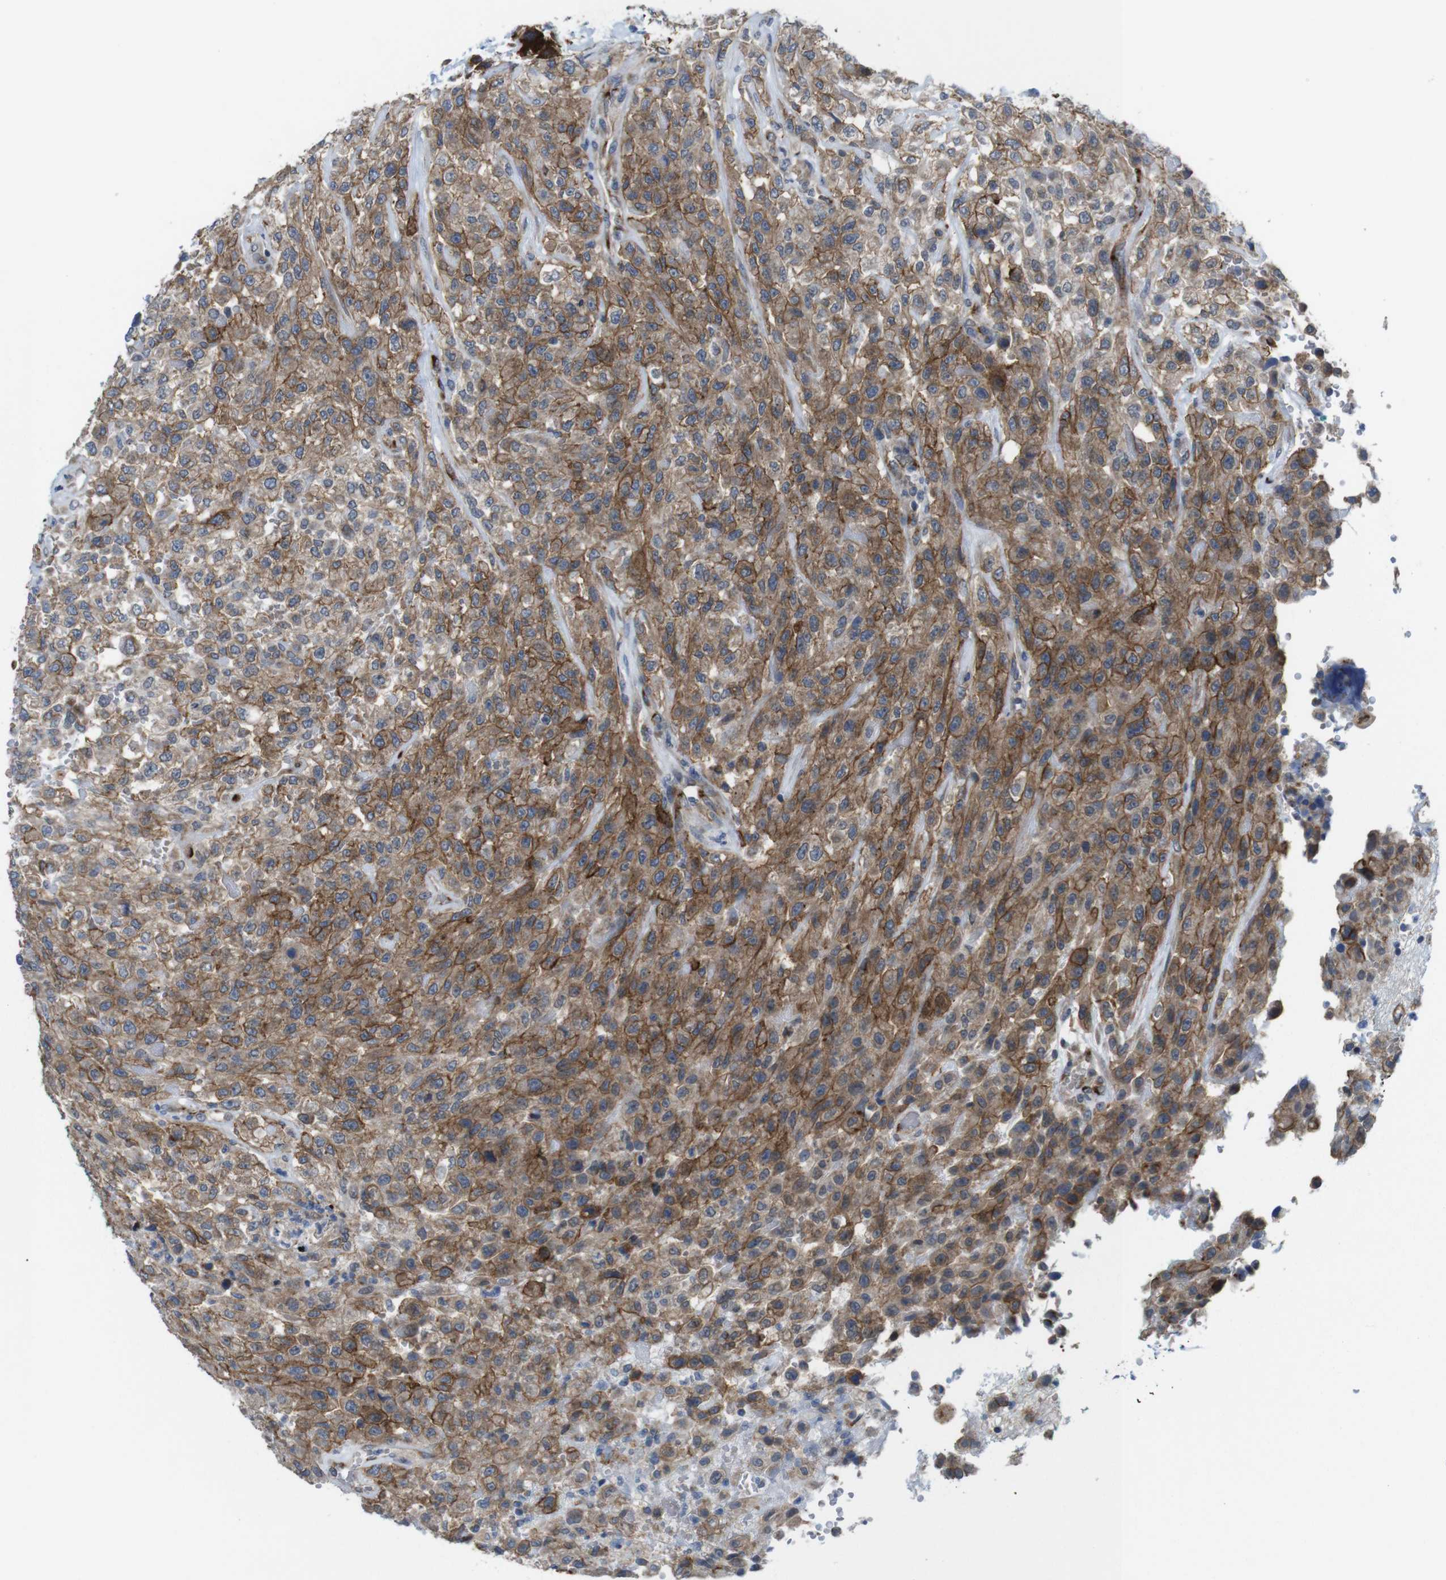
{"staining": {"intensity": "moderate", "quantity": ">75%", "location": "cytoplasmic/membranous"}, "tissue": "urothelial cancer", "cell_type": "Tumor cells", "image_type": "cancer", "snomed": [{"axis": "morphology", "description": "Urothelial carcinoma, High grade"}, {"axis": "topography", "description": "Urinary bladder"}], "caption": "High-magnification brightfield microscopy of urothelial carcinoma (high-grade) stained with DAB (brown) and counterstained with hematoxylin (blue). tumor cells exhibit moderate cytoplasmic/membranous expression is present in about>75% of cells.", "gene": "EFCAB14", "patient": {"sex": "male", "age": 46}}